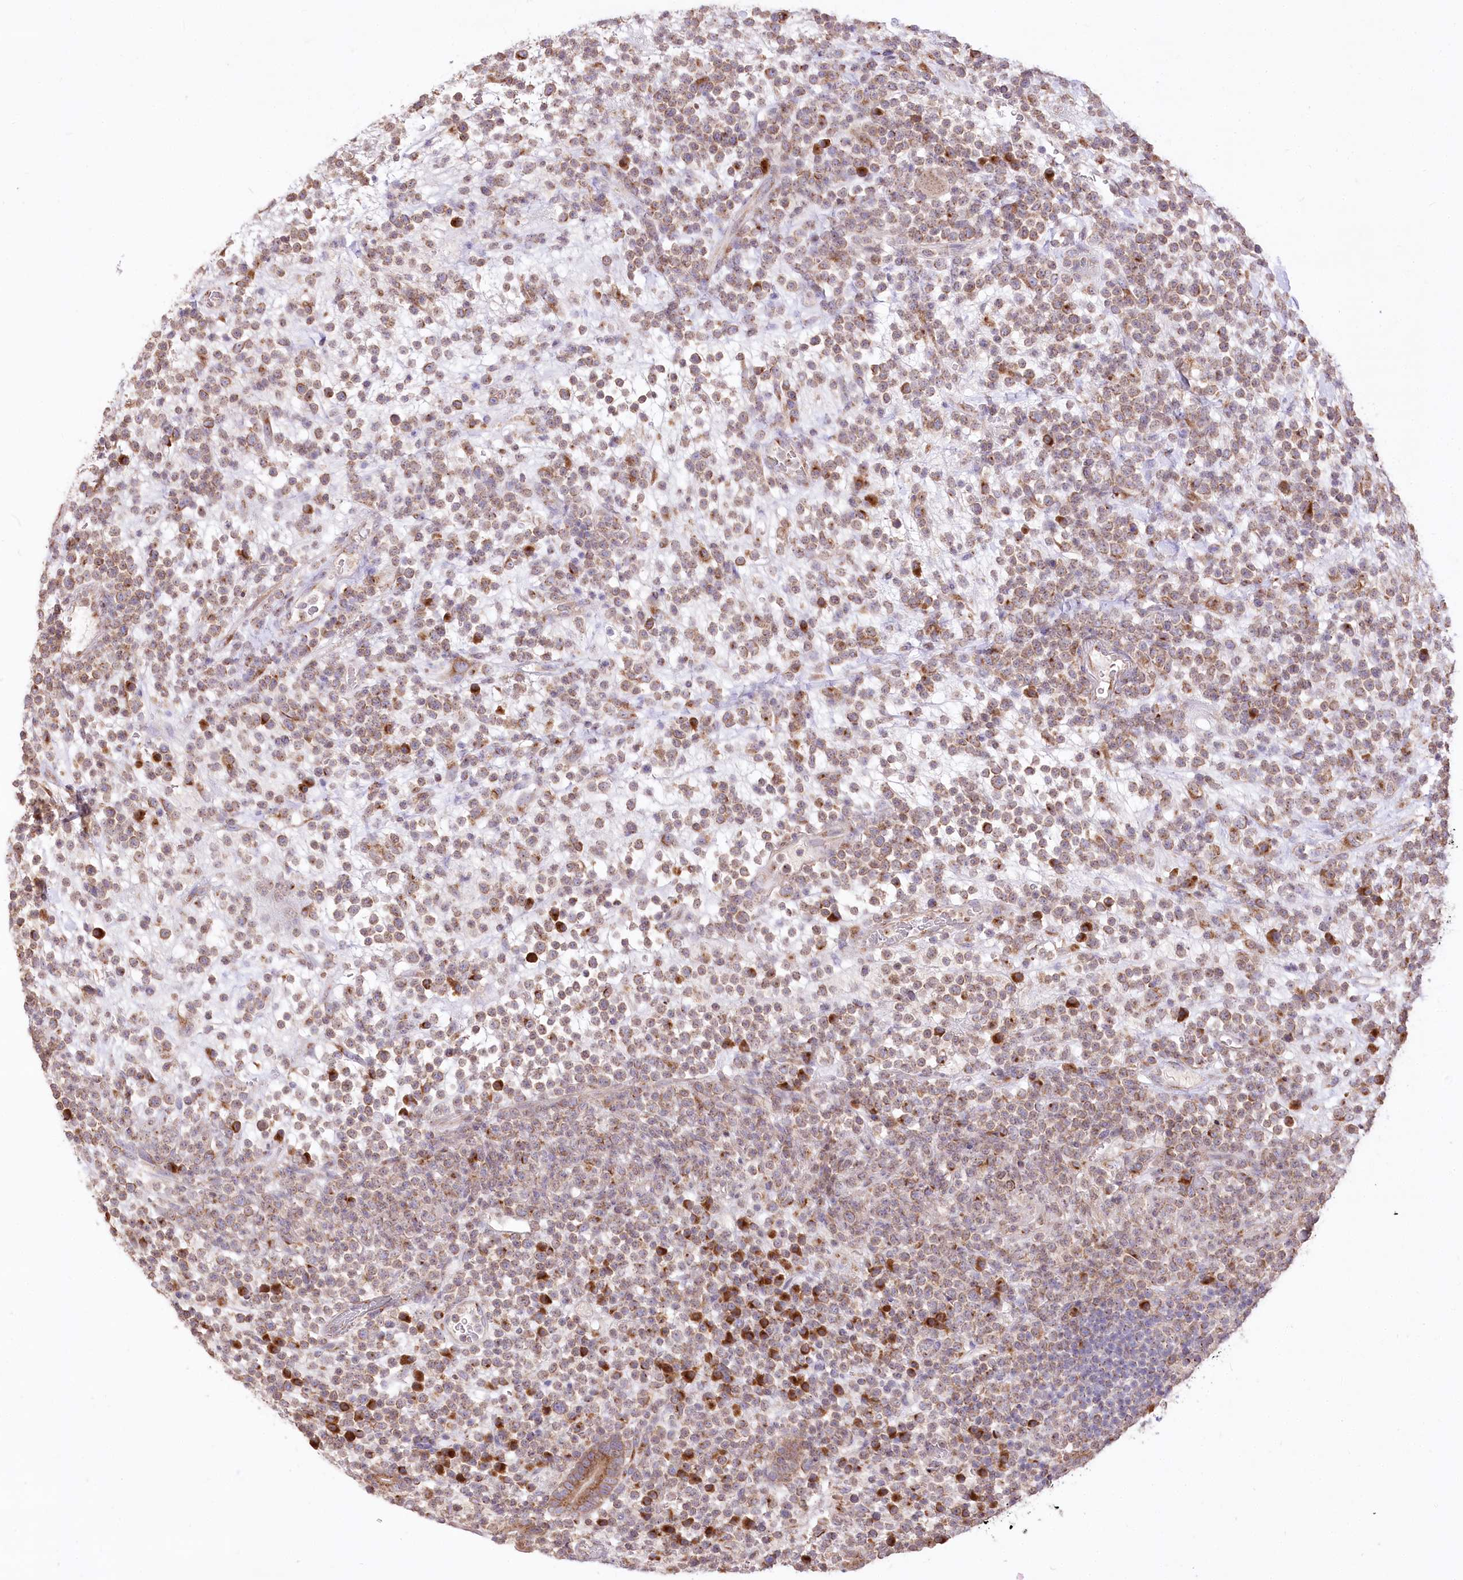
{"staining": {"intensity": "moderate", "quantity": "25%-75%", "location": "cytoplasmic/membranous"}, "tissue": "lymphoma", "cell_type": "Tumor cells", "image_type": "cancer", "snomed": [{"axis": "morphology", "description": "Malignant lymphoma, non-Hodgkin's type, High grade"}, {"axis": "topography", "description": "Colon"}], "caption": "Lymphoma stained for a protein exhibits moderate cytoplasmic/membranous positivity in tumor cells.", "gene": "STT3B", "patient": {"sex": "female", "age": 53}}